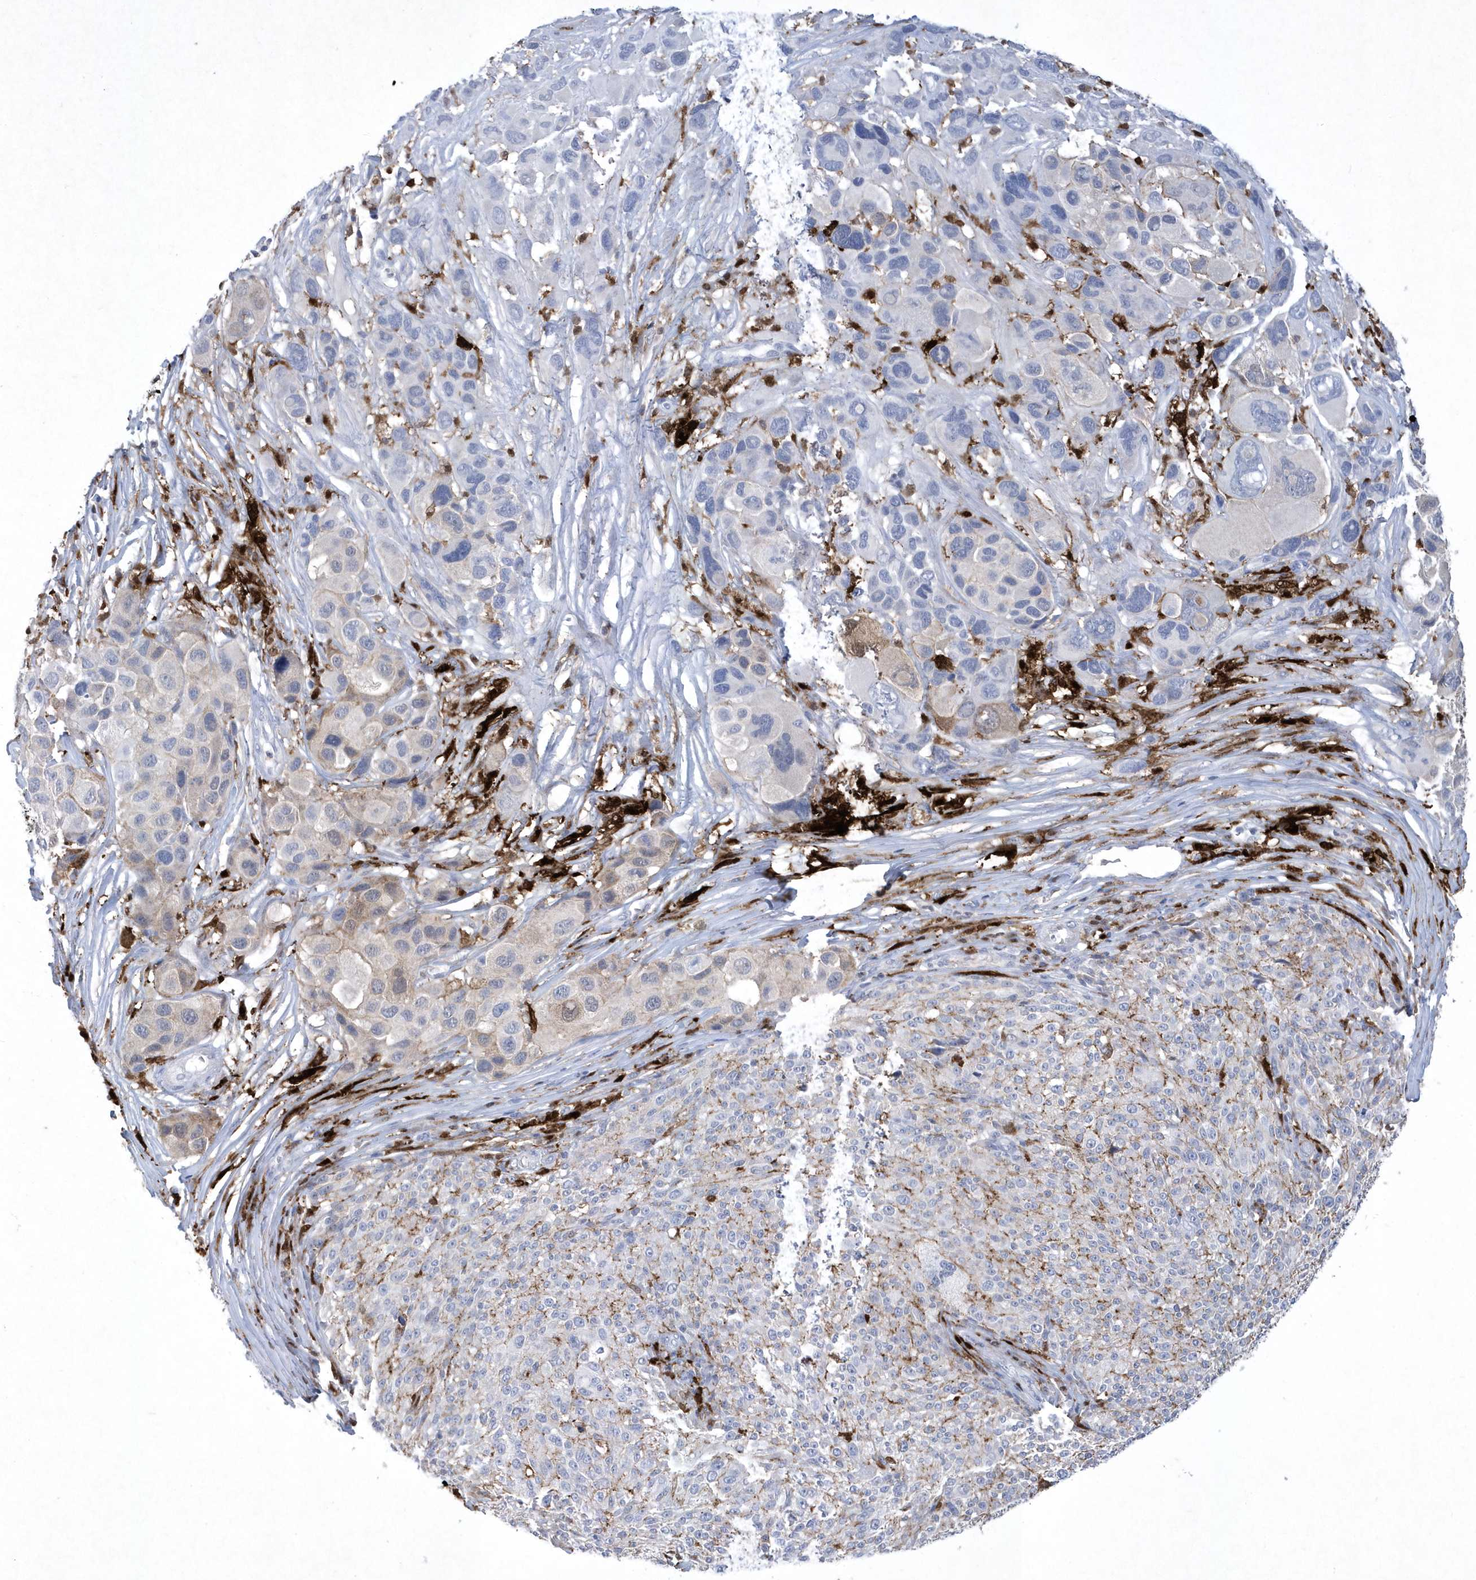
{"staining": {"intensity": "negative", "quantity": "none", "location": "none"}, "tissue": "melanoma", "cell_type": "Tumor cells", "image_type": "cancer", "snomed": [{"axis": "morphology", "description": "Malignant melanoma, NOS"}, {"axis": "topography", "description": "Skin of trunk"}], "caption": "Tumor cells show no significant protein expression in malignant melanoma. (IHC, brightfield microscopy, high magnification).", "gene": "BHLHA15", "patient": {"sex": "male", "age": 71}}